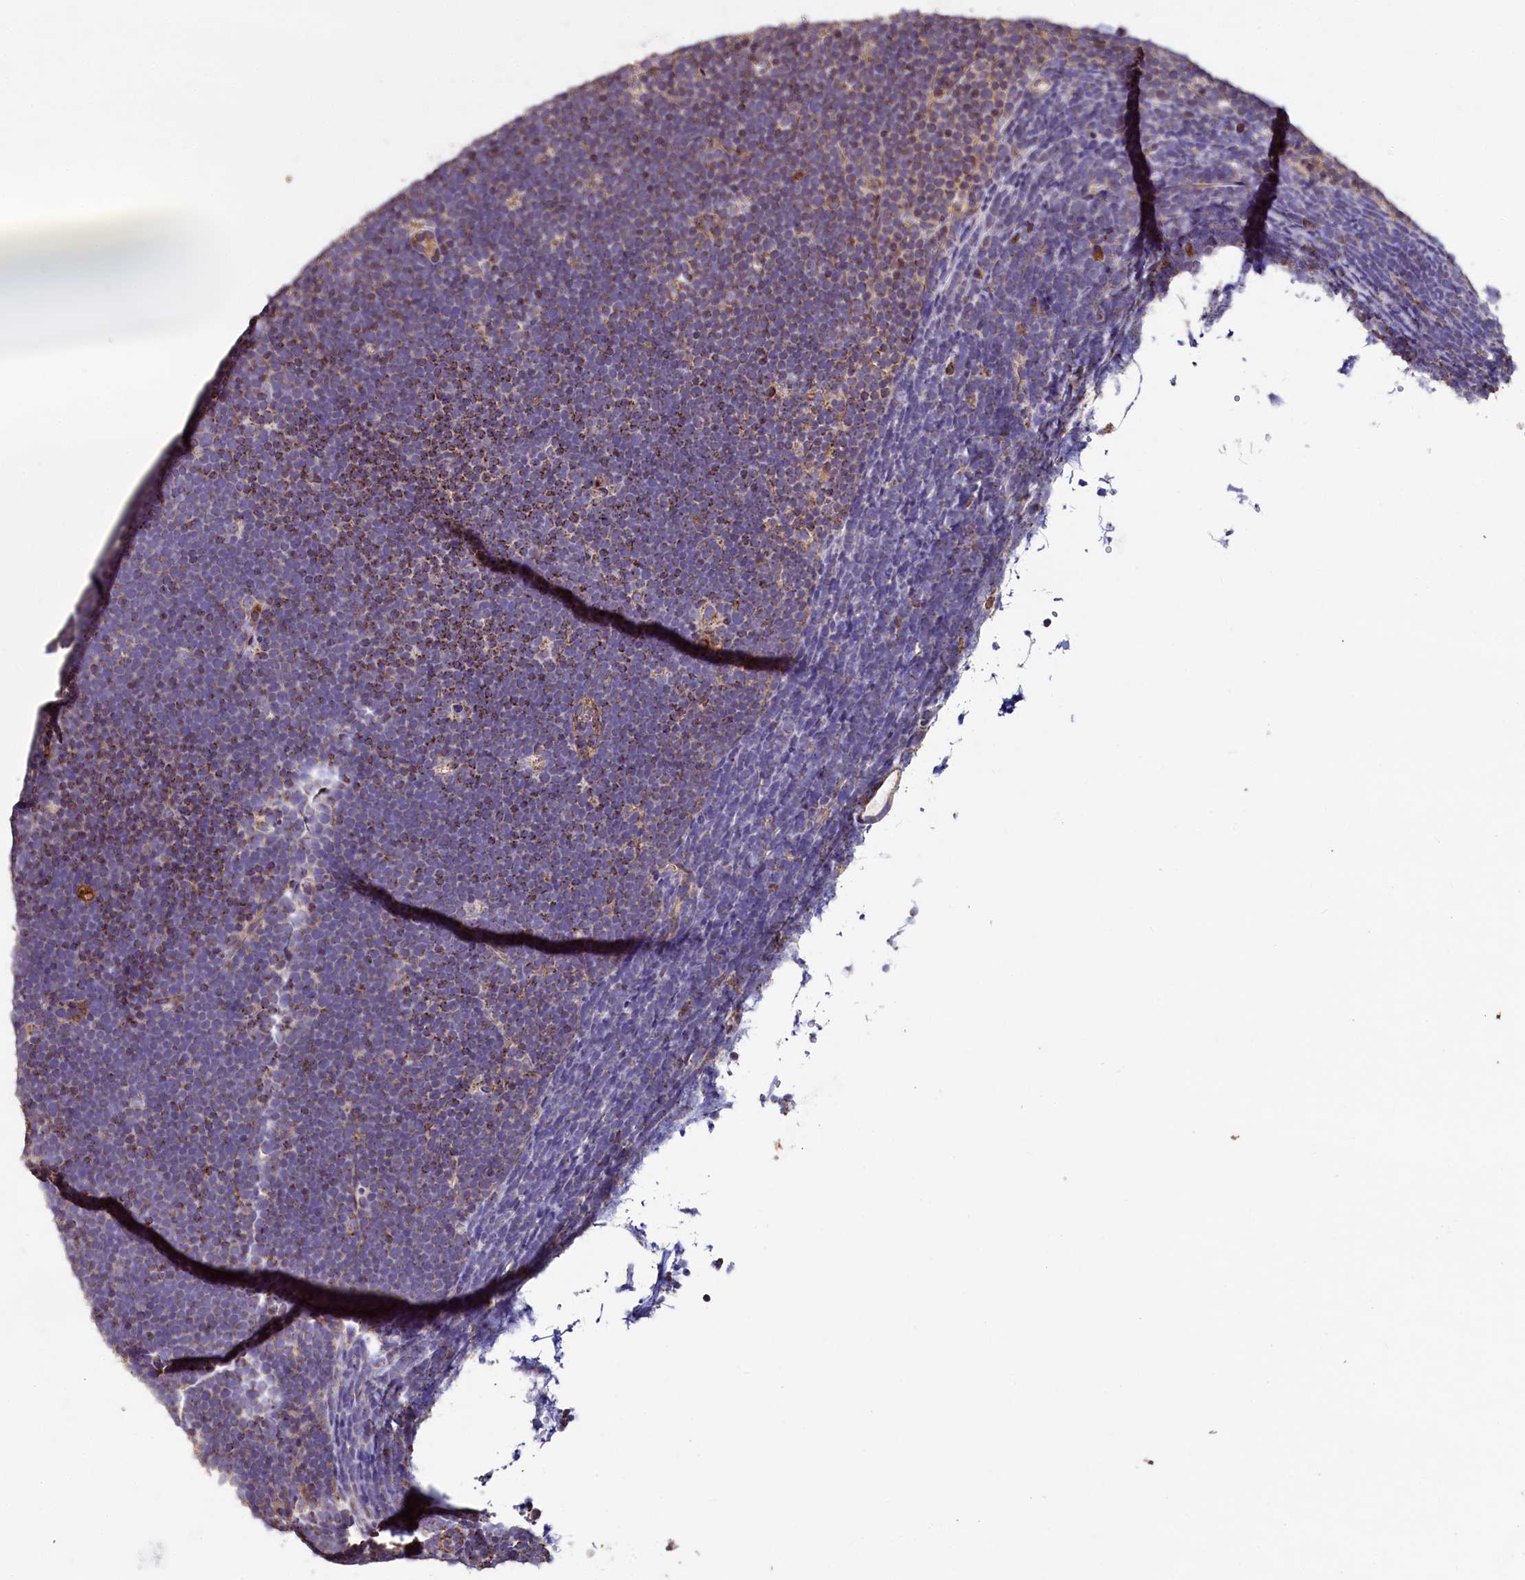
{"staining": {"intensity": "moderate", "quantity": "<25%", "location": "cytoplasmic/membranous"}, "tissue": "lymphoma", "cell_type": "Tumor cells", "image_type": "cancer", "snomed": [{"axis": "morphology", "description": "Malignant lymphoma, non-Hodgkin's type, High grade"}, {"axis": "topography", "description": "Lymph node"}], "caption": "About <25% of tumor cells in human lymphoma exhibit moderate cytoplasmic/membranous protein staining as visualized by brown immunohistochemical staining.", "gene": "COQ9", "patient": {"sex": "male", "age": 13}}